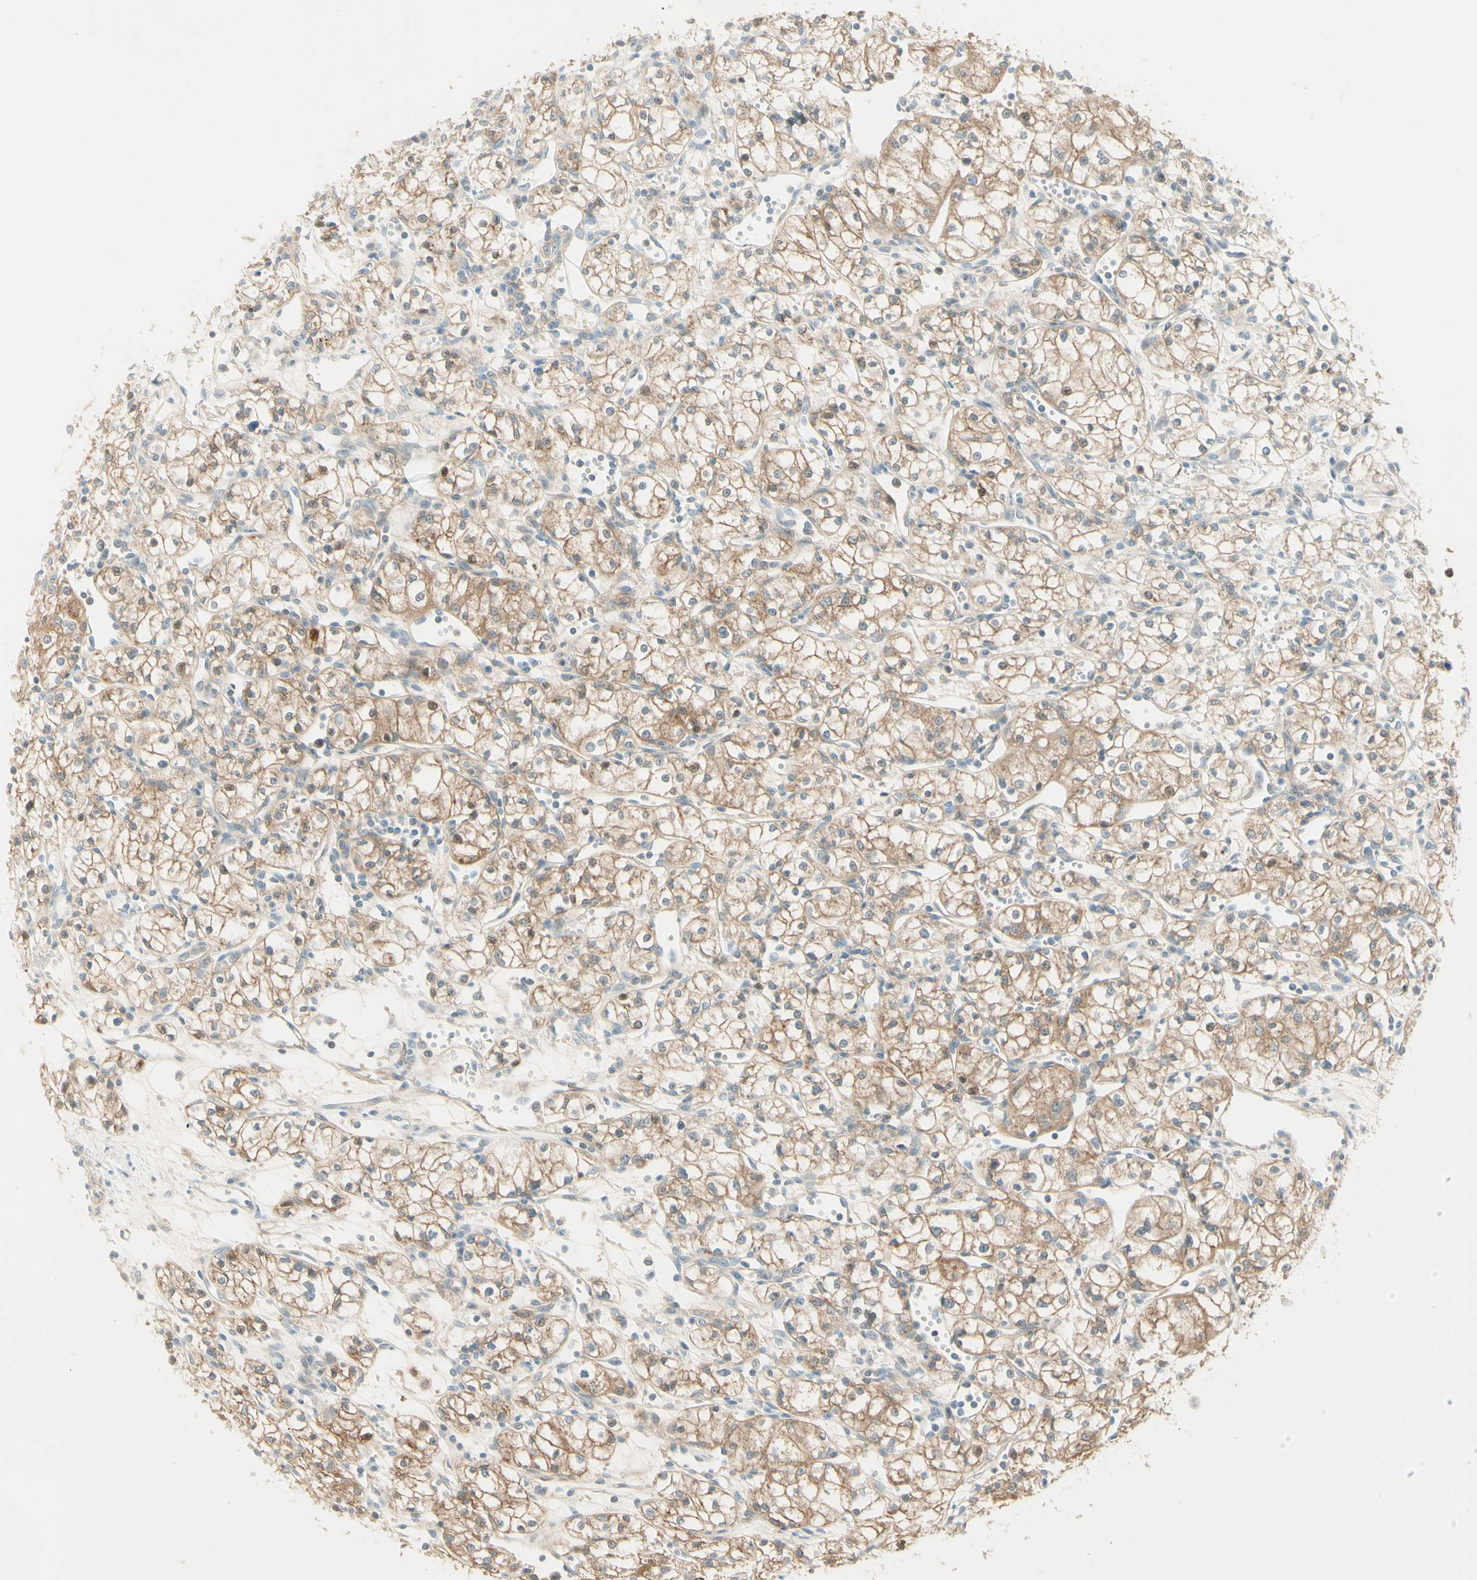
{"staining": {"intensity": "weak", "quantity": ">75%", "location": "cytoplasmic/membranous"}, "tissue": "renal cancer", "cell_type": "Tumor cells", "image_type": "cancer", "snomed": [{"axis": "morphology", "description": "Normal tissue, NOS"}, {"axis": "morphology", "description": "Adenocarcinoma, NOS"}, {"axis": "topography", "description": "Kidney"}], "caption": "Renal cancer (adenocarcinoma) stained with DAB (3,3'-diaminobenzidine) IHC shows low levels of weak cytoplasmic/membranous positivity in about >75% of tumor cells.", "gene": "PROM1", "patient": {"sex": "male", "age": 59}}